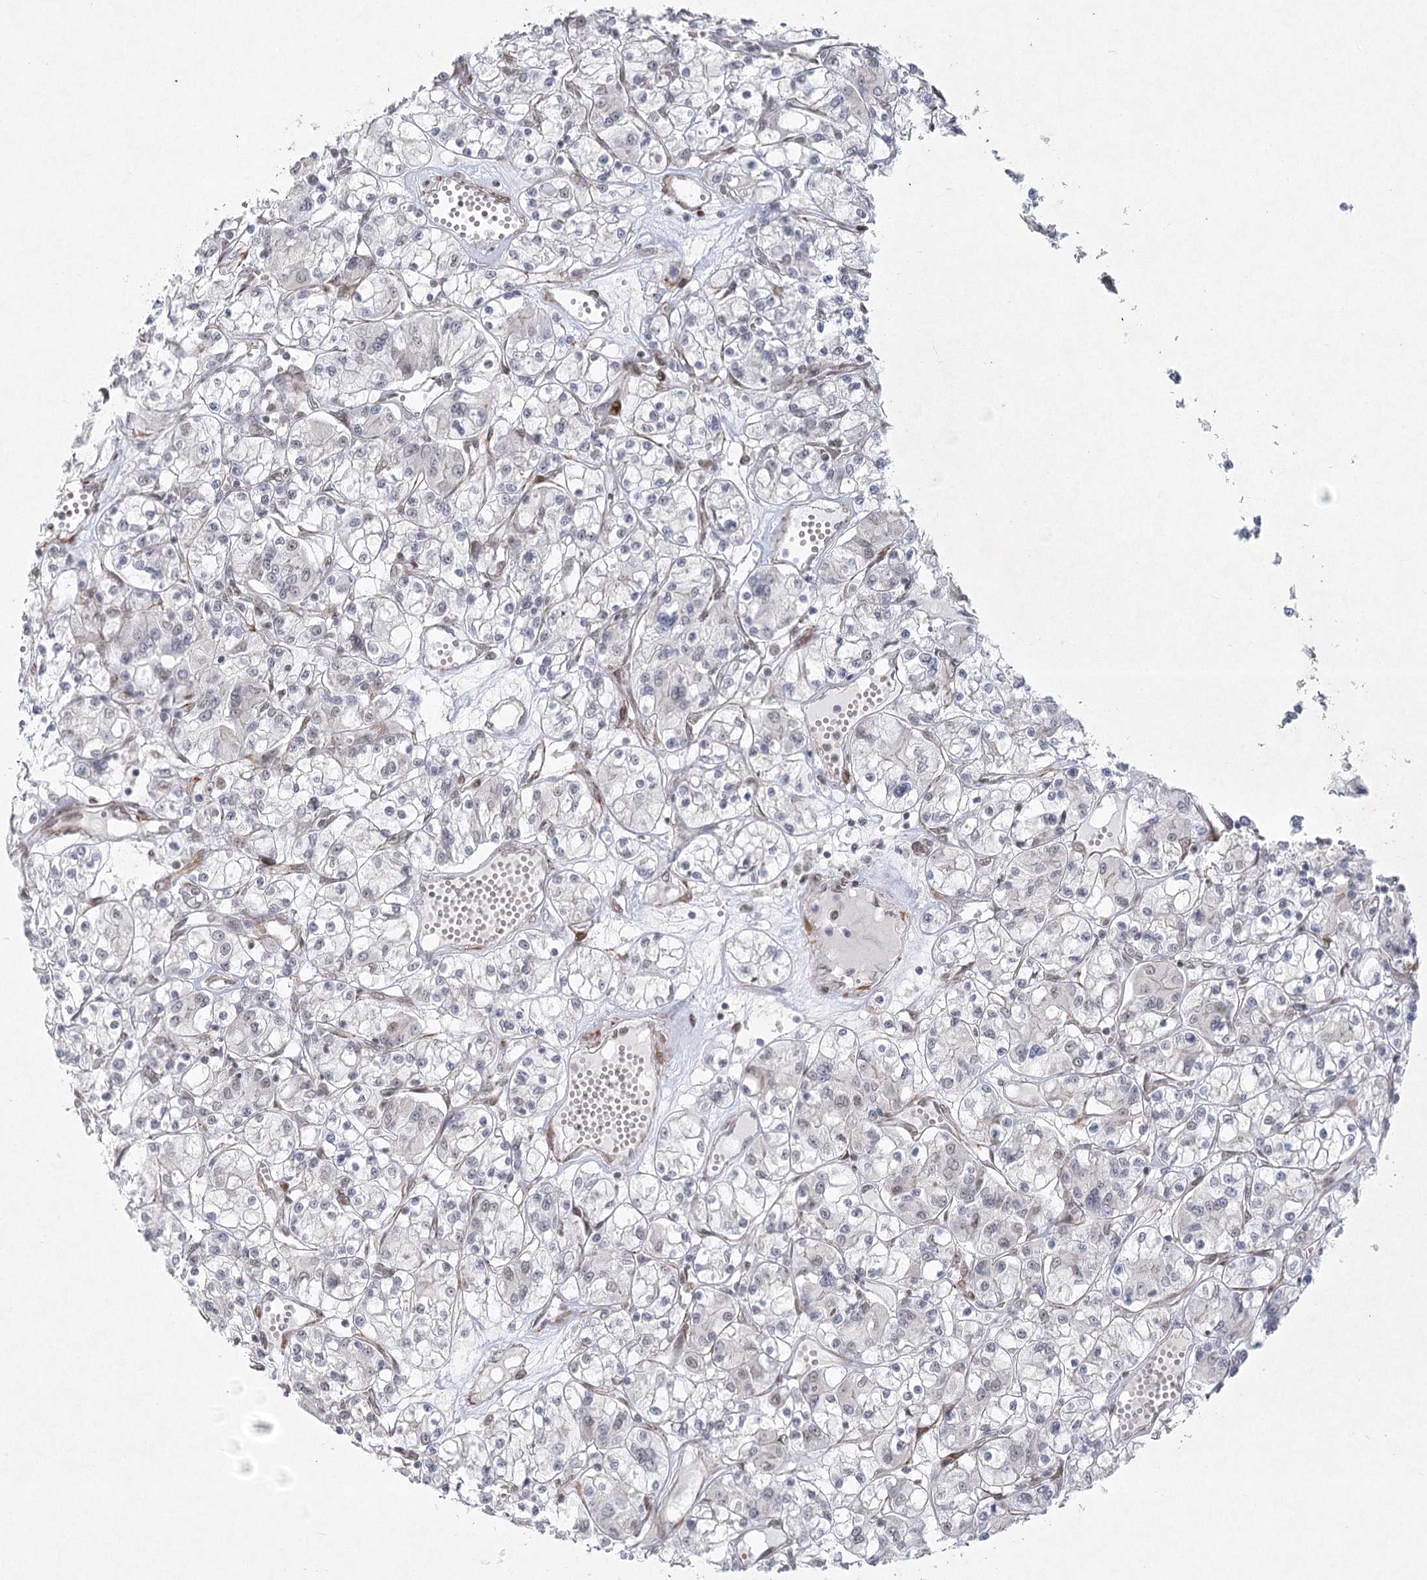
{"staining": {"intensity": "negative", "quantity": "none", "location": "none"}, "tissue": "renal cancer", "cell_type": "Tumor cells", "image_type": "cancer", "snomed": [{"axis": "morphology", "description": "Adenocarcinoma, NOS"}, {"axis": "topography", "description": "Kidney"}], "caption": "A micrograph of human renal cancer (adenocarcinoma) is negative for staining in tumor cells.", "gene": "U2SURP", "patient": {"sex": "female", "age": 59}}